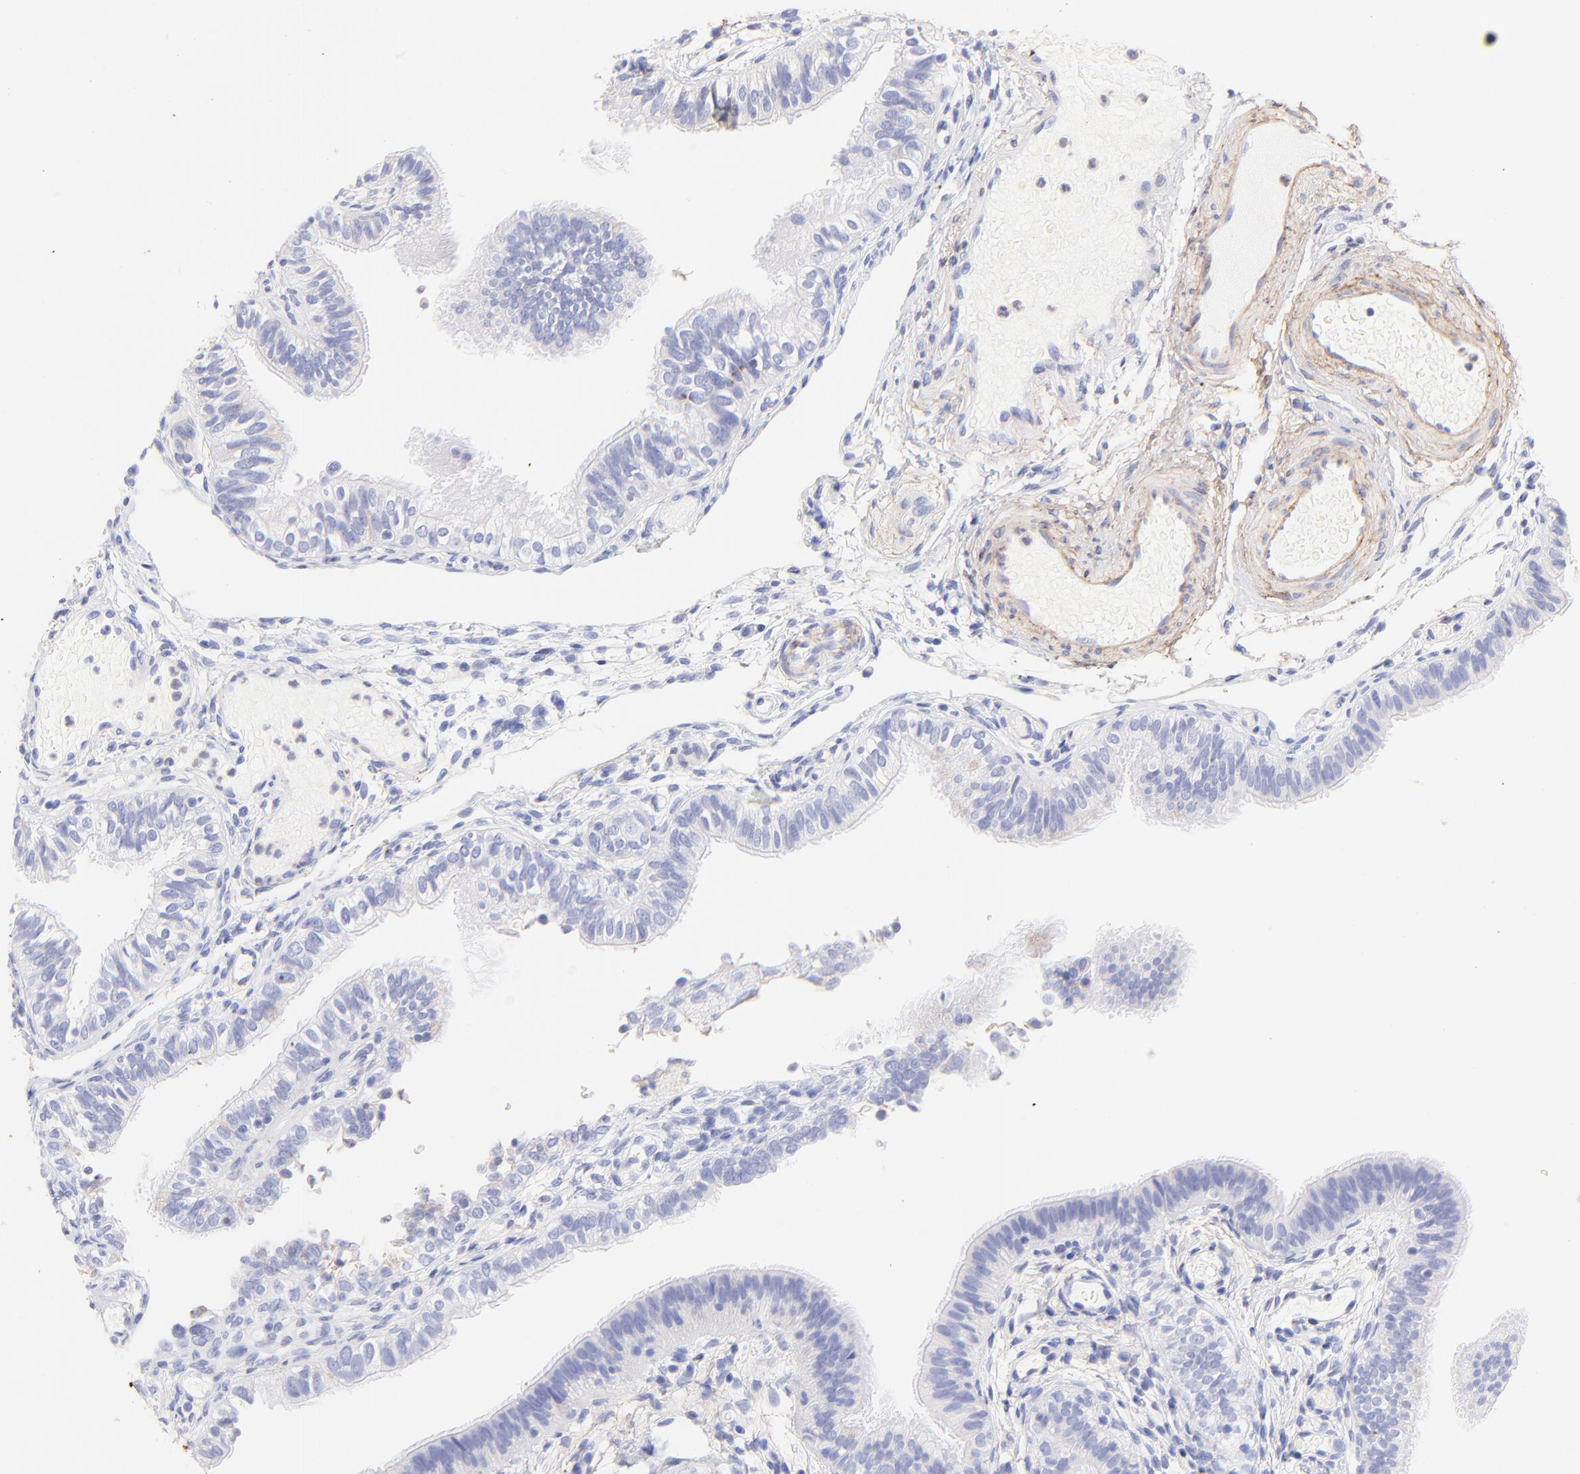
{"staining": {"intensity": "negative", "quantity": "none", "location": "none"}, "tissue": "fallopian tube", "cell_type": "Glandular cells", "image_type": "normal", "snomed": [{"axis": "morphology", "description": "Normal tissue, NOS"}, {"axis": "morphology", "description": "Dermoid, NOS"}, {"axis": "topography", "description": "Fallopian tube"}], "caption": "Immunohistochemical staining of benign fallopian tube reveals no significant expression in glandular cells. The staining was performed using DAB (3,3'-diaminobenzidine) to visualize the protein expression in brown, while the nuclei were stained in blue with hematoxylin (Magnification: 20x).", "gene": "BGN", "patient": {"sex": "female", "age": 33}}